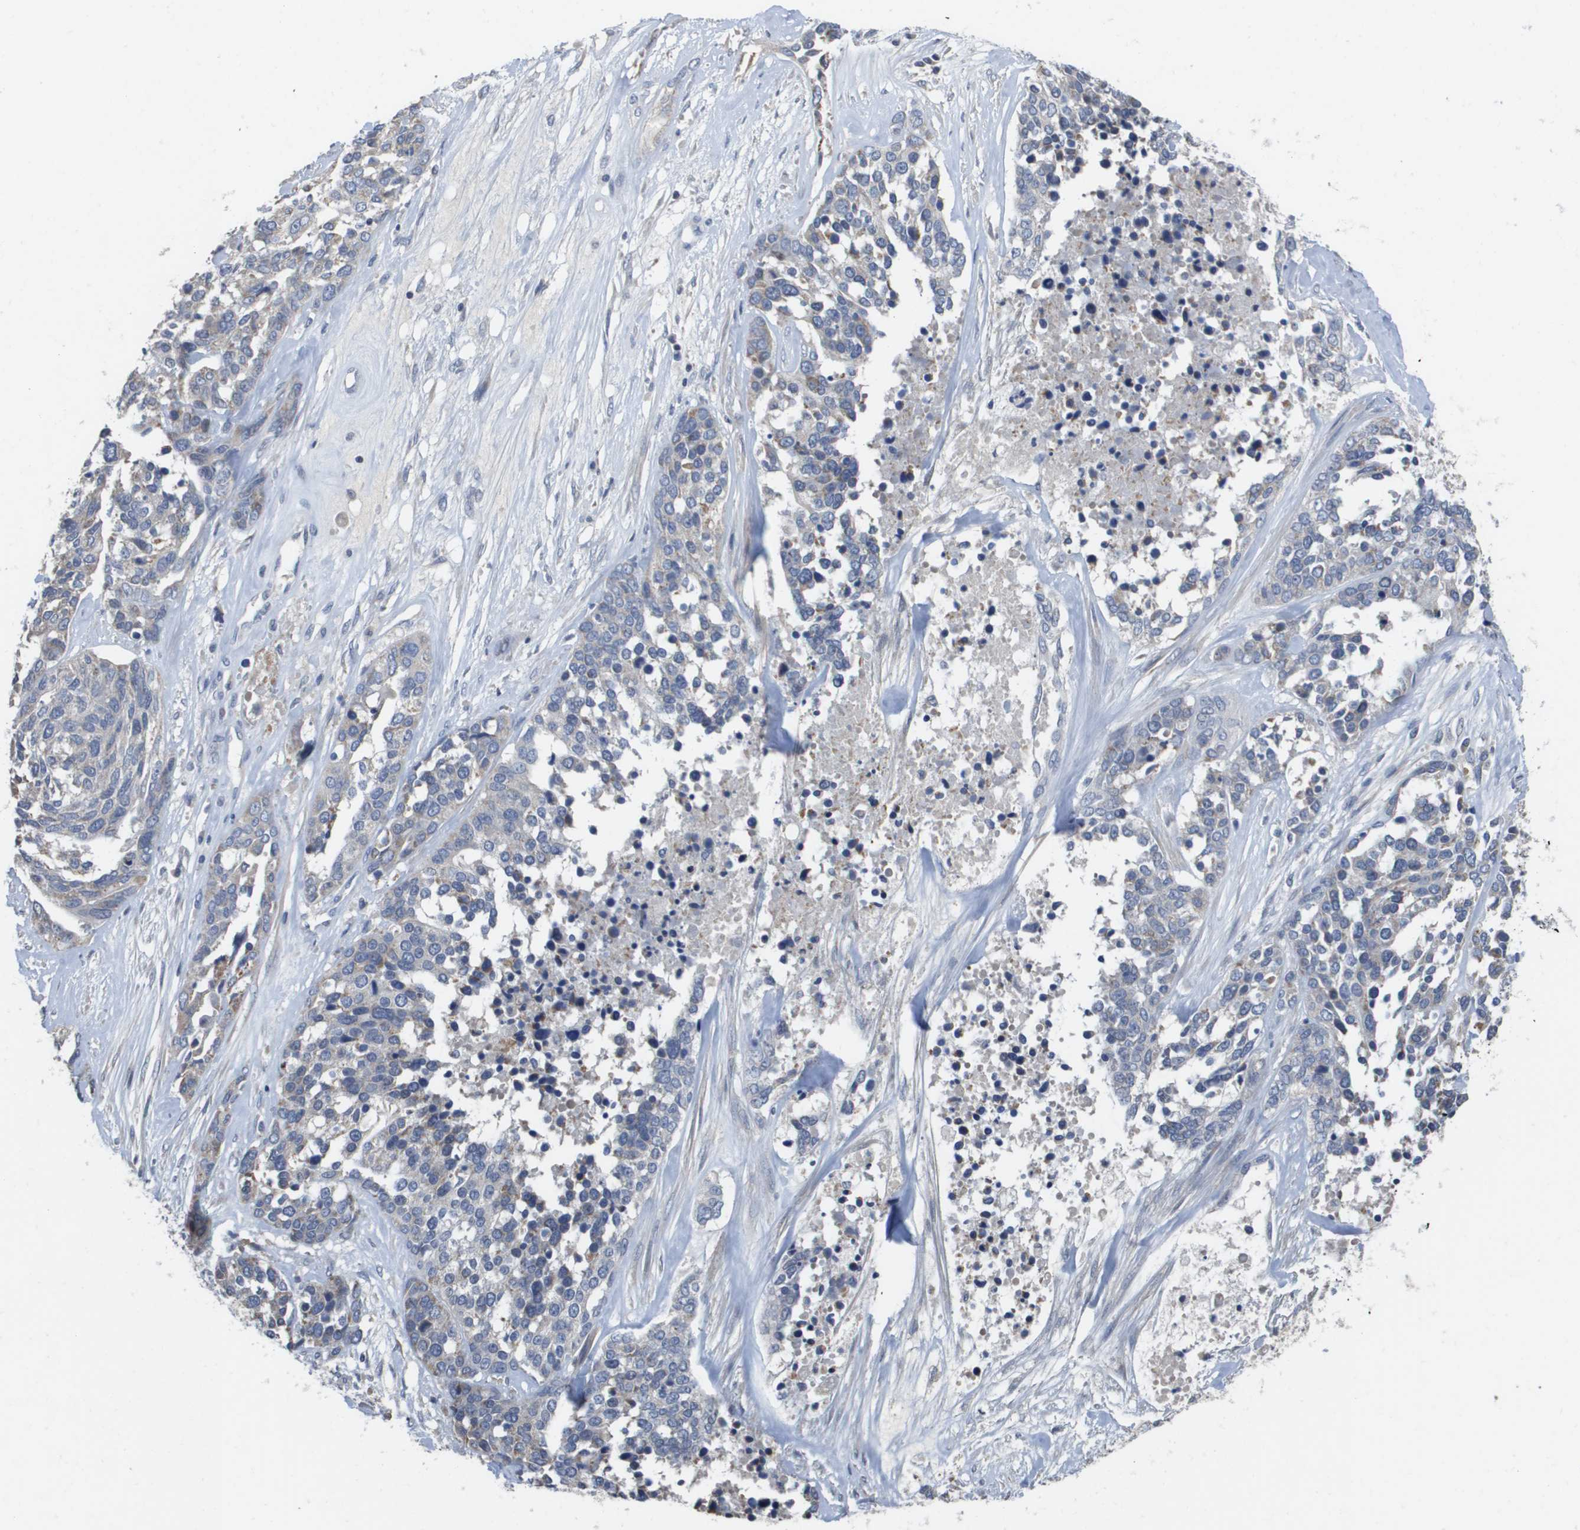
{"staining": {"intensity": "weak", "quantity": "<25%", "location": "cytoplasmic/membranous"}, "tissue": "ovarian cancer", "cell_type": "Tumor cells", "image_type": "cancer", "snomed": [{"axis": "morphology", "description": "Cystadenocarcinoma, serous, NOS"}, {"axis": "topography", "description": "Ovary"}], "caption": "This image is of ovarian cancer stained with IHC to label a protein in brown with the nuclei are counter-stained blue. There is no staining in tumor cells.", "gene": "CAPN11", "patient": {"sex": "female", "age": 44}}